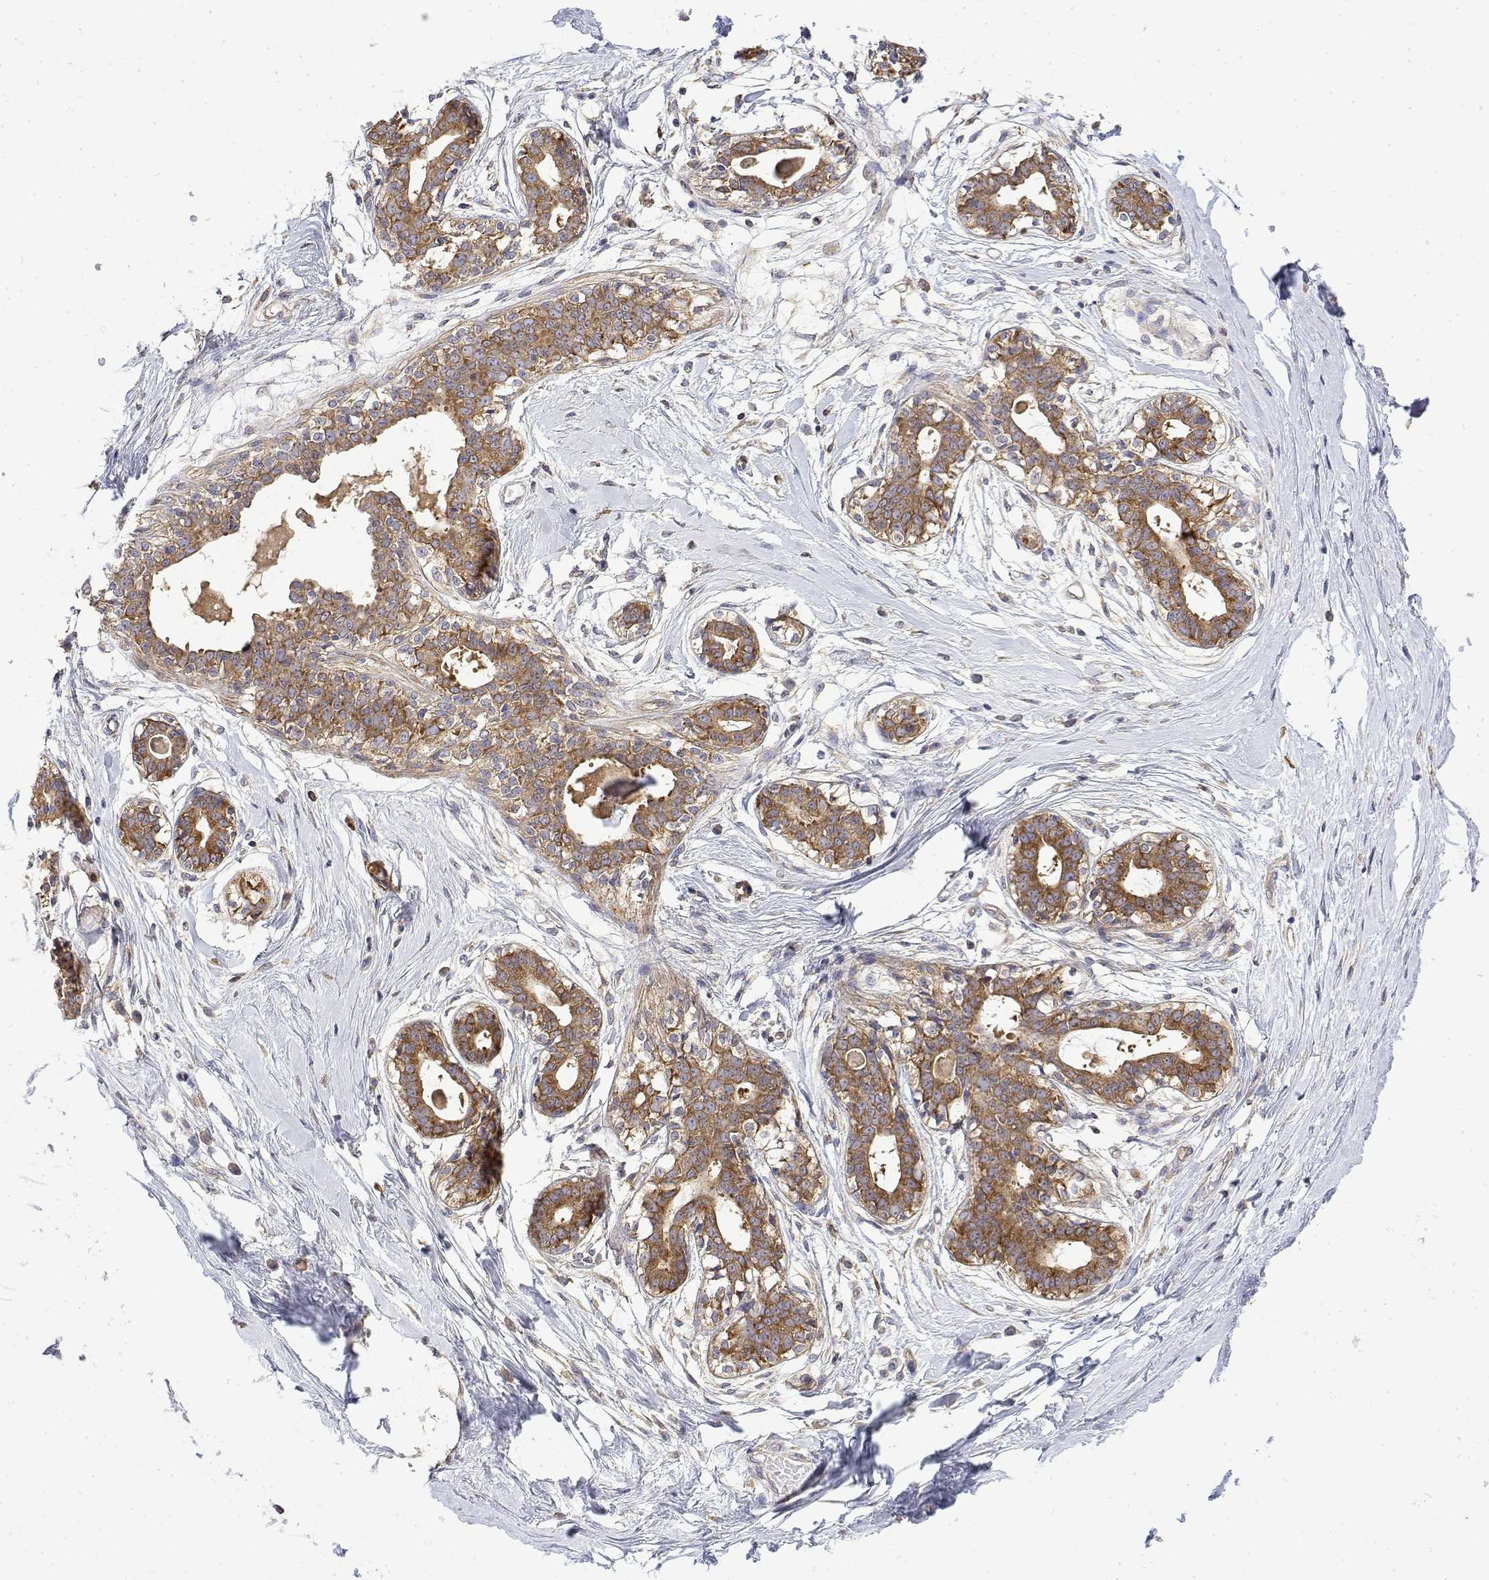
{"staining": {"intensity": "negative", "quantity": "none", "location": "none"}, "tissue": "breast", "cell_type": "Adipocytes", "image_type": "normal", "snomed": [{"axis": "morphology", "description": "Normal tissue, NOS"}, {"axis": "topography", "description": "Breast"}], "caption": "Immunohistochemistry of normal human breast shows no positivity in adipocytes.", "gene": "PACSIN2", "patient": {"sex": "female", "age": 45}}